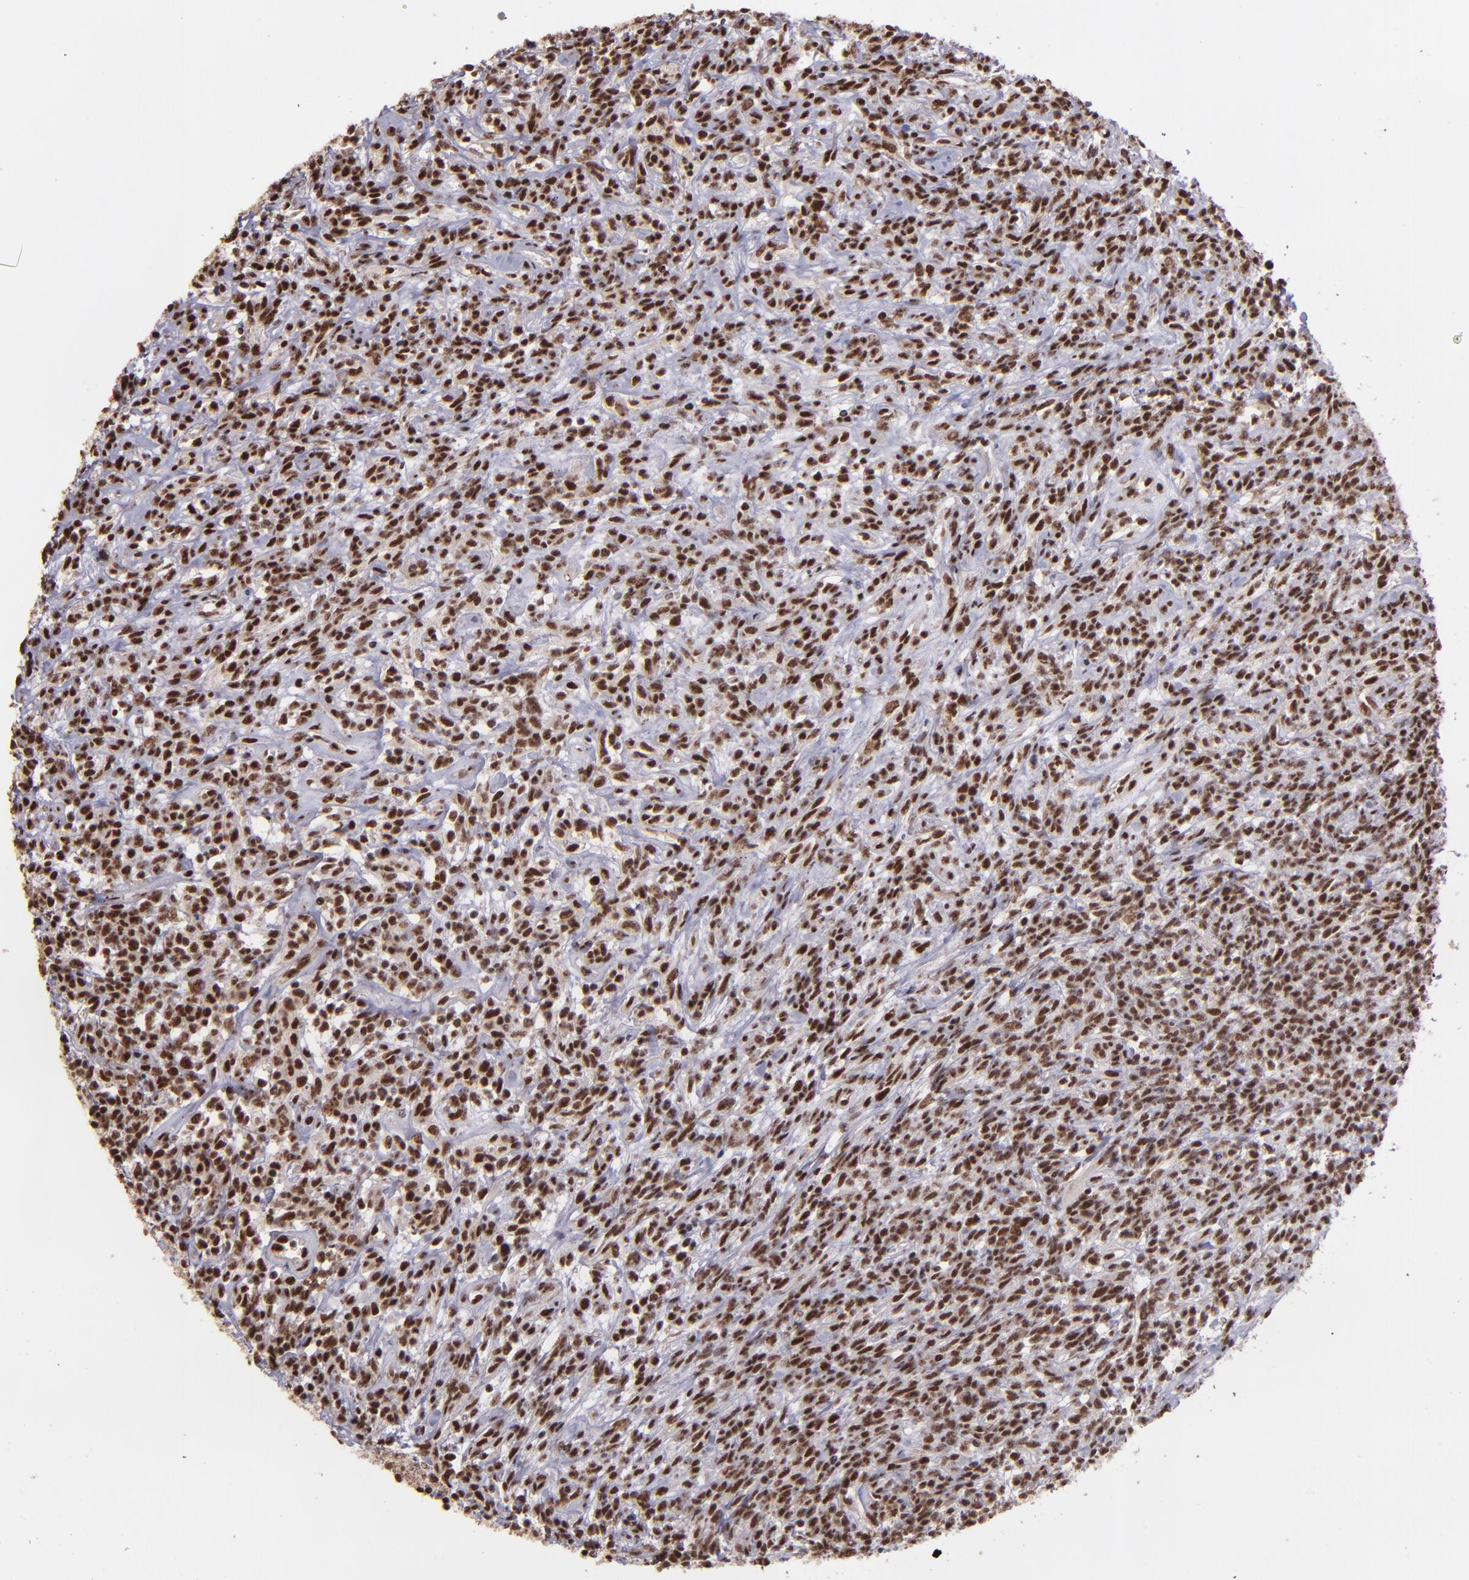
{"staining": {"intensity": "strong", "quantity": ">75%", "location": "nuclear"}, "tissue": "lymphoma", "cell_type": "Tumor cells", "image_type": "cancer", "snomed": [{"axis": "morphology", "description": "Malignant lymphoma, non-Hodgkin's type, High grade"}, {"axis": "topography", "description": "Lymph node"}], "caption": "A brown stain shows strong nuclear positivity of a protein in malignant lymphoma, non-Hodgkin's type (high-grade) tumor cells.", "gene": "PQBP1", "patient": {"sex": "female", "age": 73}}